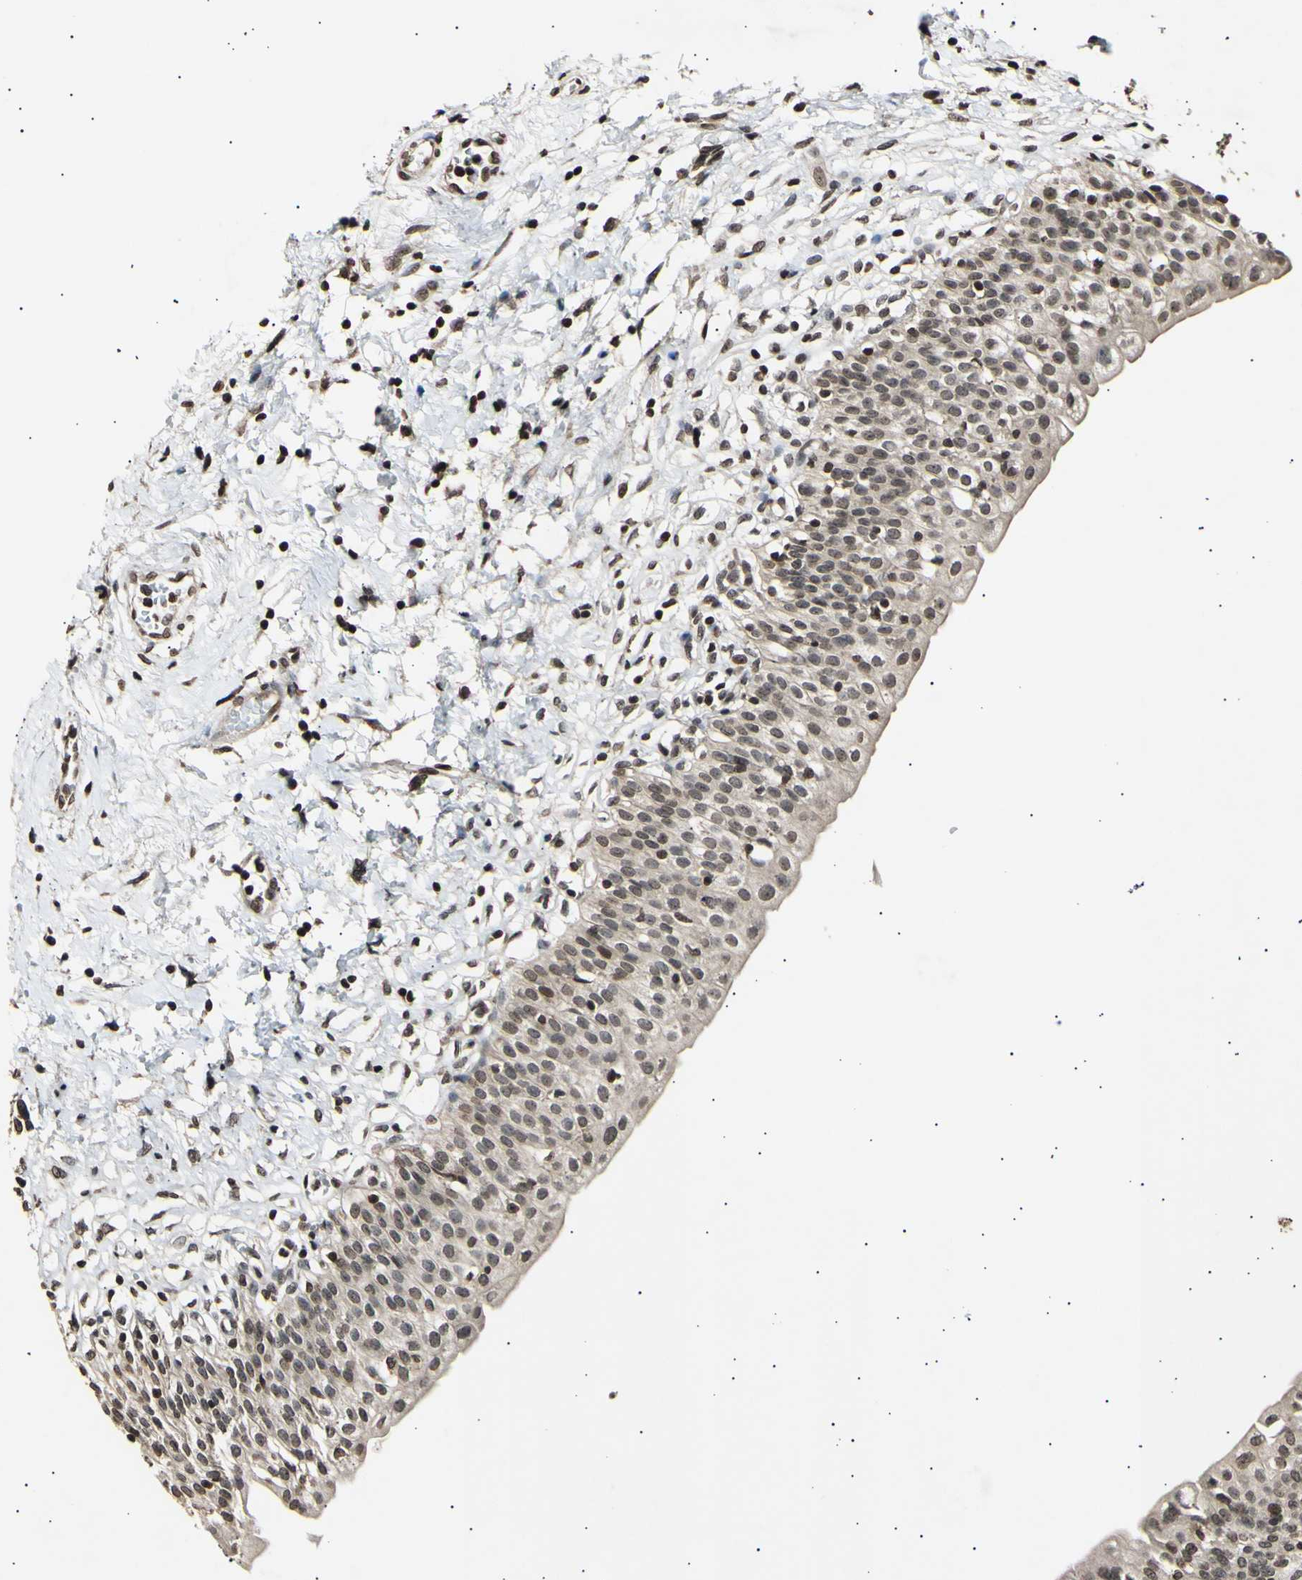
{"staining": {"intensity": "moderate", "quantity": ">75%", "location": "cytoplasmic/membranous,nuclear"}, "tissue": "urinary bladder", "cell_type": "Urothelial cells", "image_type": "normal", "snomed": [{"axis": "morphology", "description": "Normal tissue, NOS"}, {"axis": "topography", "description": "Urinary bladder"}], "caption": "The photomicrograph demonstrates immunohistochemical staining of benign urinary bladder. There is moderate cytoplasmic/membranous,nuclear staining is appreciated in approximately >75% of urothelial cells.", "gene": "ANAPC7", "patient": {"sex": "male", "age": 55}}